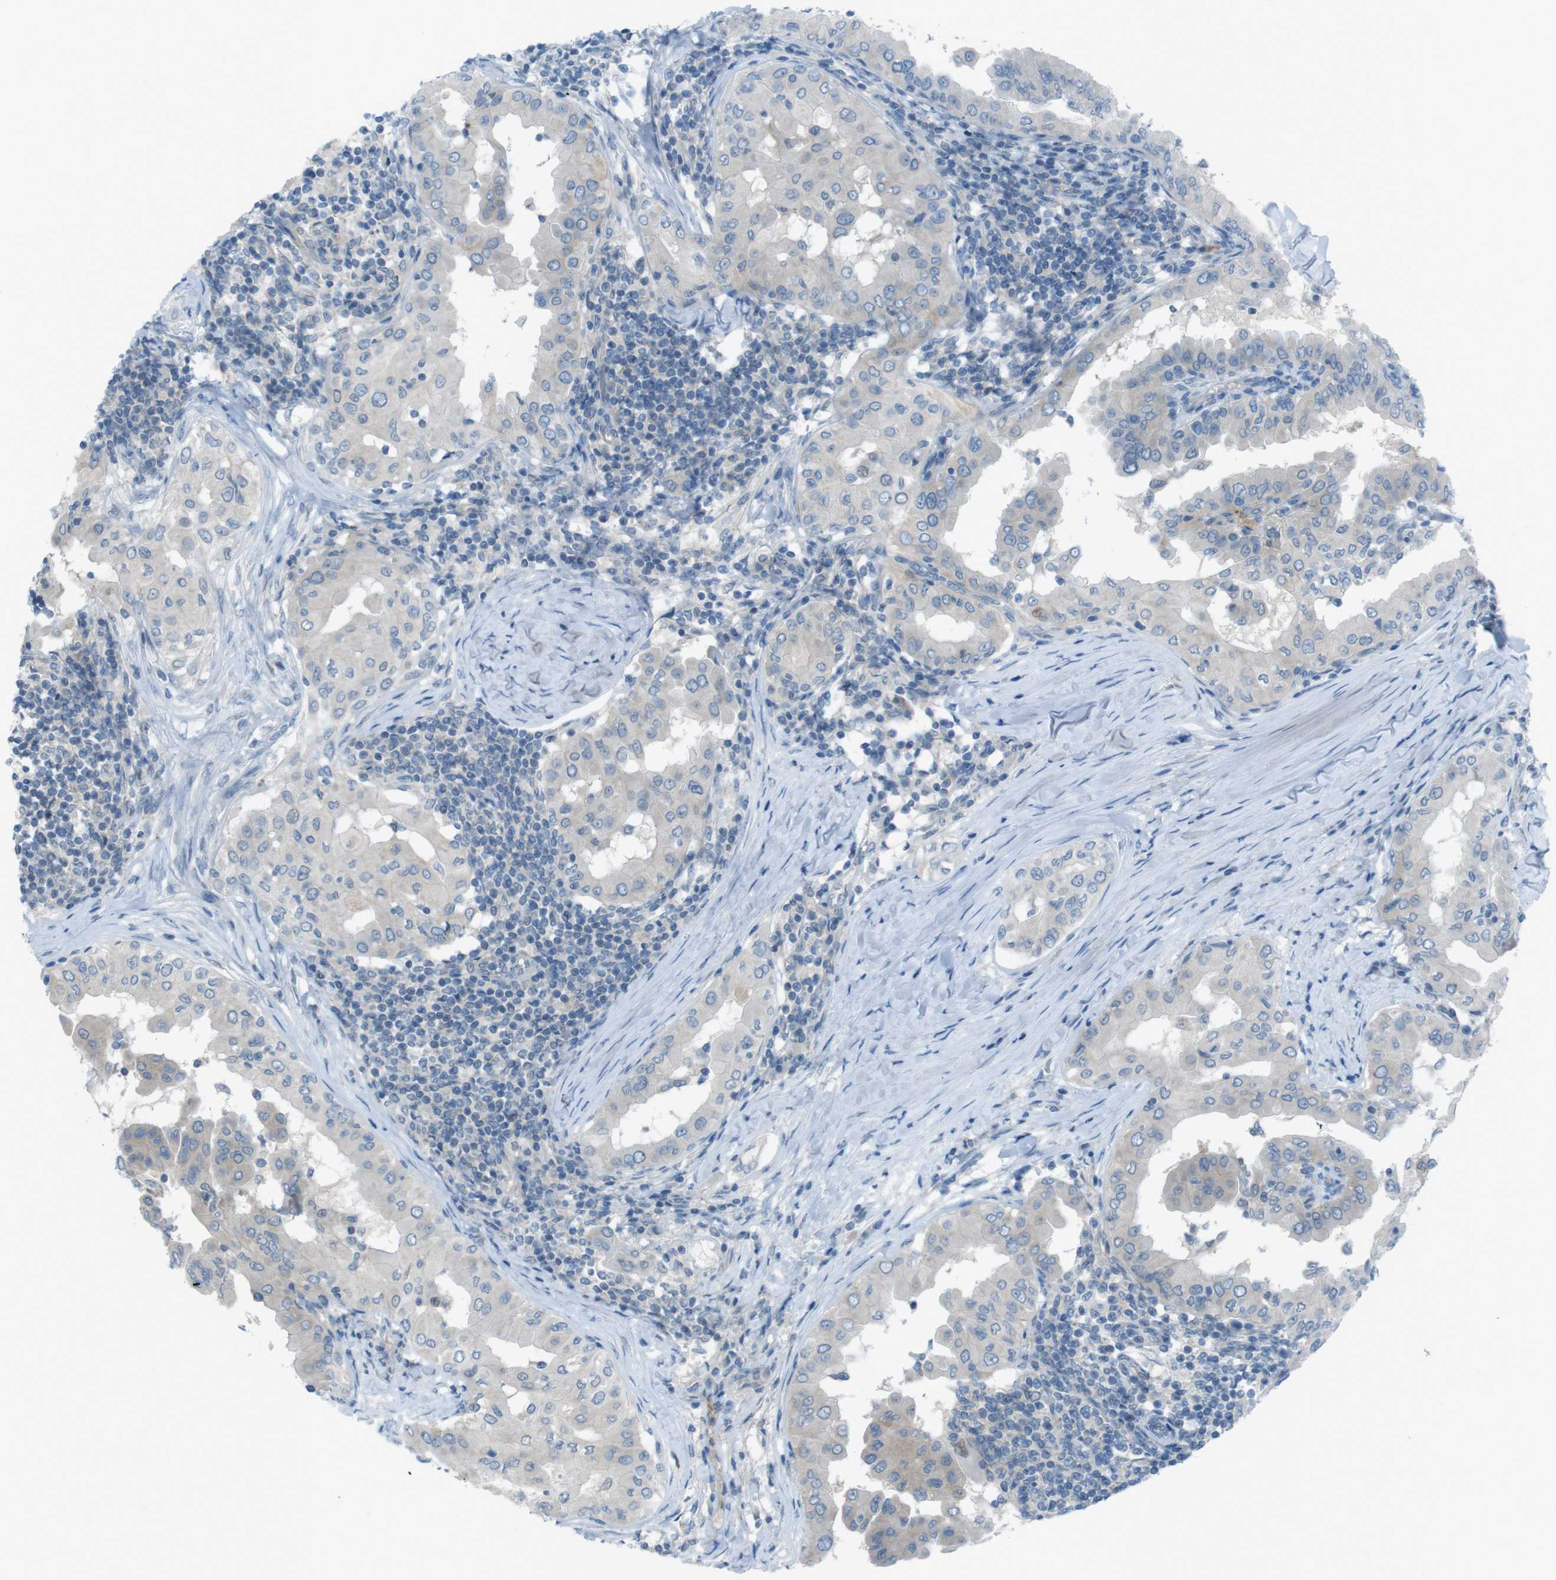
{"staining": {"intensity": "negative", "quantity": "none", "location": "none"}, "tissue": "thyroid cancer", "cell_type": "Tumor cells", "image_type": "cancer", "snomed": [{"axis": "morphology", "description": "Papillary adenocarcinoma, NOS"}, {"axis": "topography", "description": "Thyroid gland"}], "caption": "Immunohistochemical staining of human thyroid cancer shows no significant staining in tumor cells. (DAB immunohistochemistry (IHC), high magnification).", "gene": "ZDHHC20", "patient": {"sex": "male", "age": 33}}